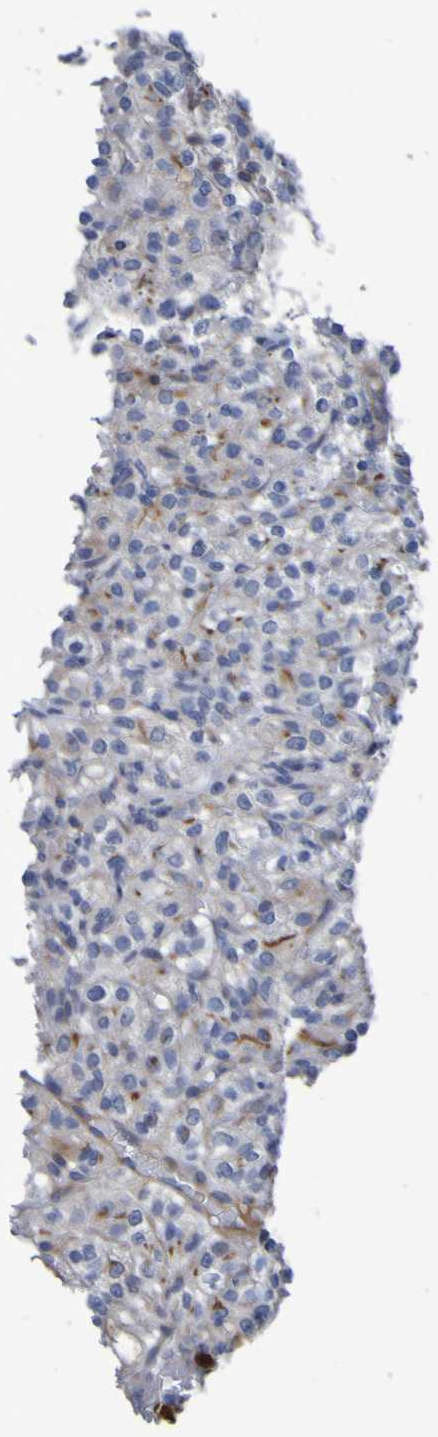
{"staining": {"intensity": "weak", "quantity": "25%-75%", "location": "cytoplasmic/membranous"}, "tissue": "renal cancer", "cell_type": "Tumor cells", "image_type": "cancer", "snomed": [{"axis": "morphology", "description": "Normal tissue, NOS"}, {"axis": "morphology", "description": "Adenocarcinoma, NOS"}, {"axis": "topography", "description": "Kidney"}], "caption": "Immunohistochemical staining of renal cancer shows weak cytoplasmic/membranous protein expression in approximately 25%-75% of tumor cells.", "gene": "C11orf24", "patient": {"sex": "female", "age": 72}}